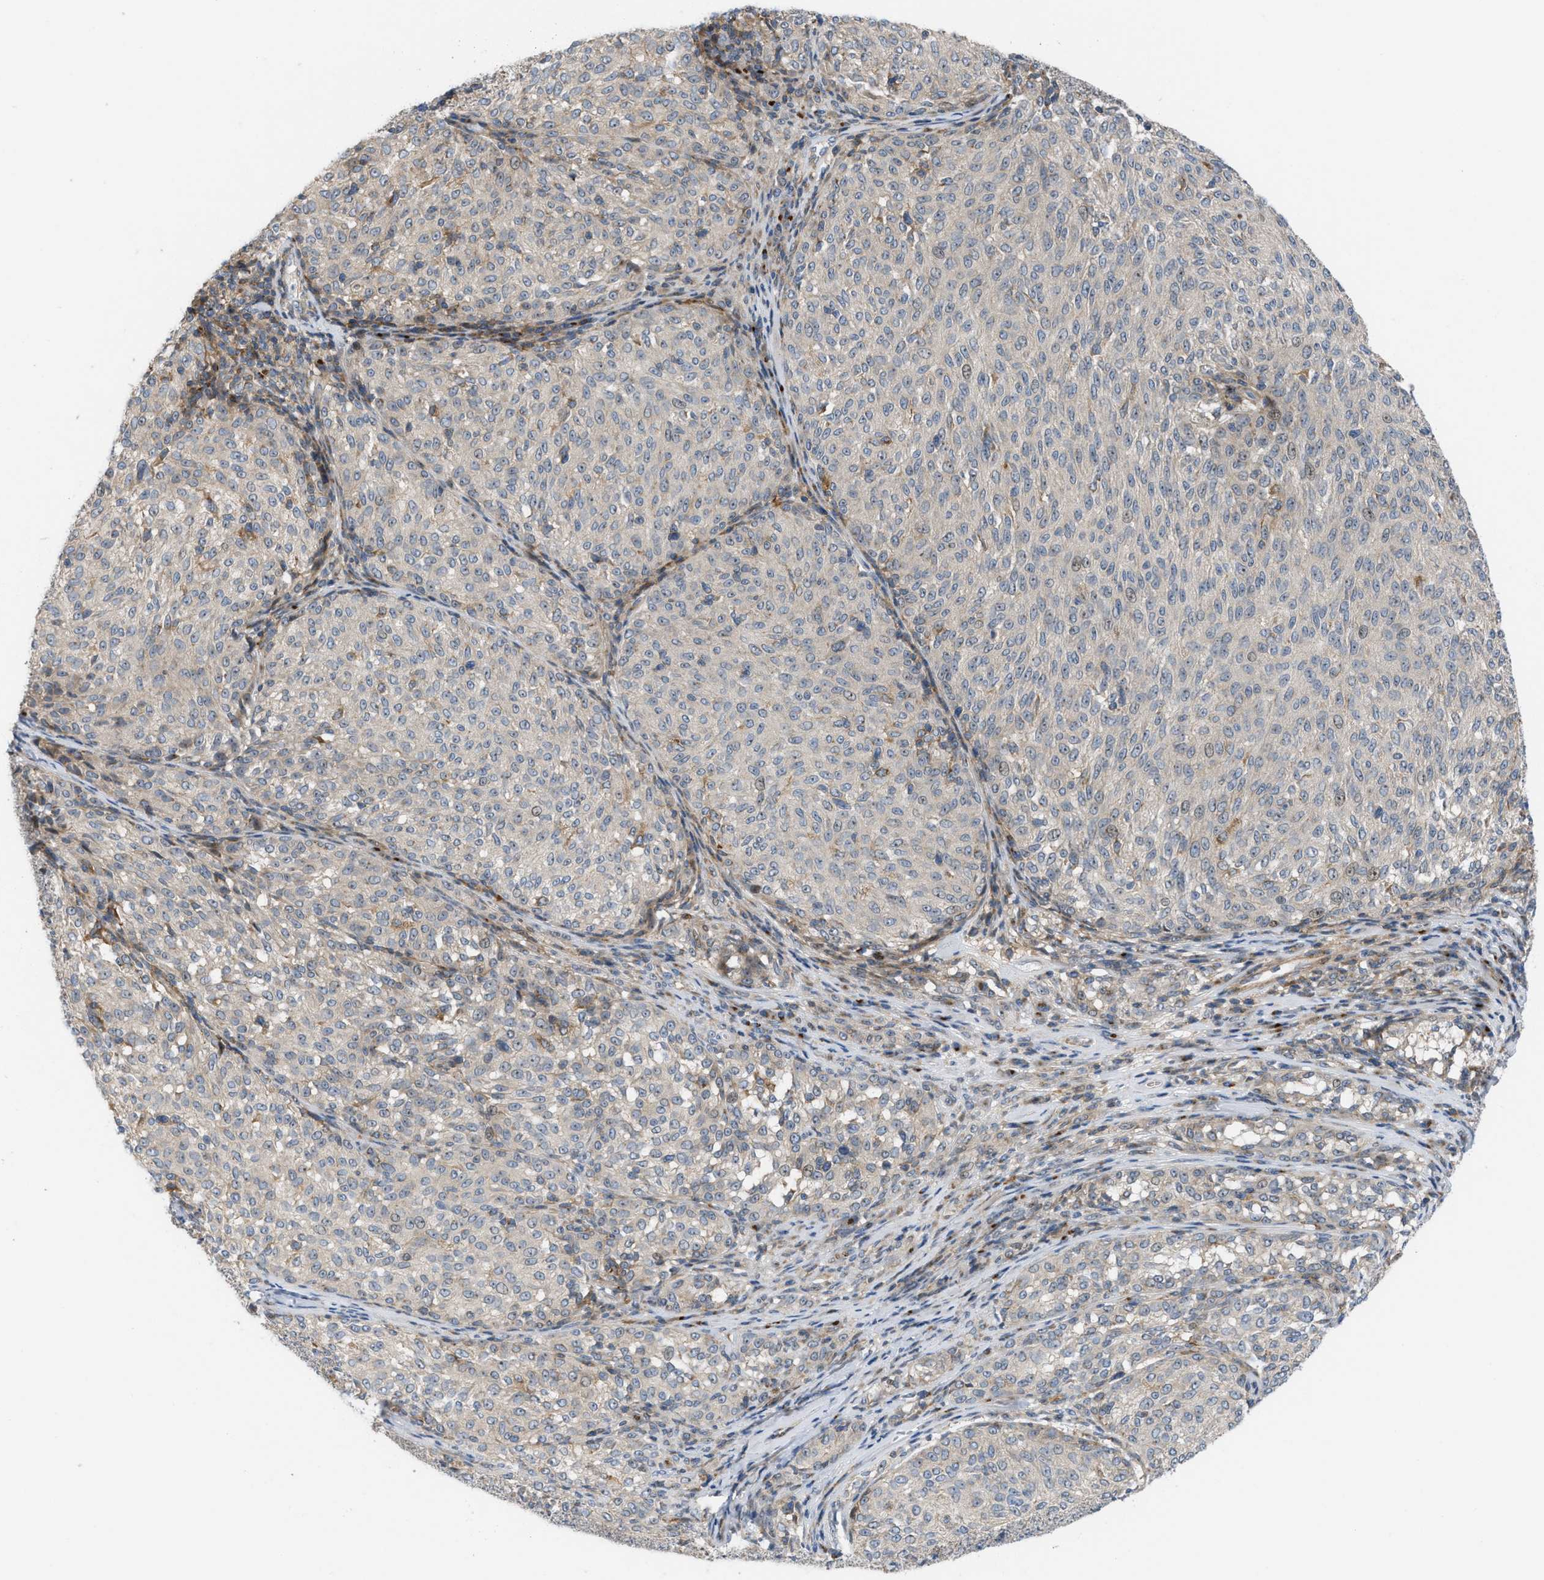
{"staining": {"intensity": "weak", "quantity": "<25%", "location": "cytoplasmic/membranous"}, "tissue": "melanoma", "cell_type": "Tumor cells", "image_type": "cancer", "snomed": [{"axis": "morphology", "description": "Malignant melanoma, NOS"}, {"axis": "topography", "description": "Skin"}], "caption": "This is an immunohistochemistry (IHC) micrograph of melanoma. There is no expression in tumor cells.", "gene": "DIPK1A", "patient": {"sex": "female", "age": 72}}